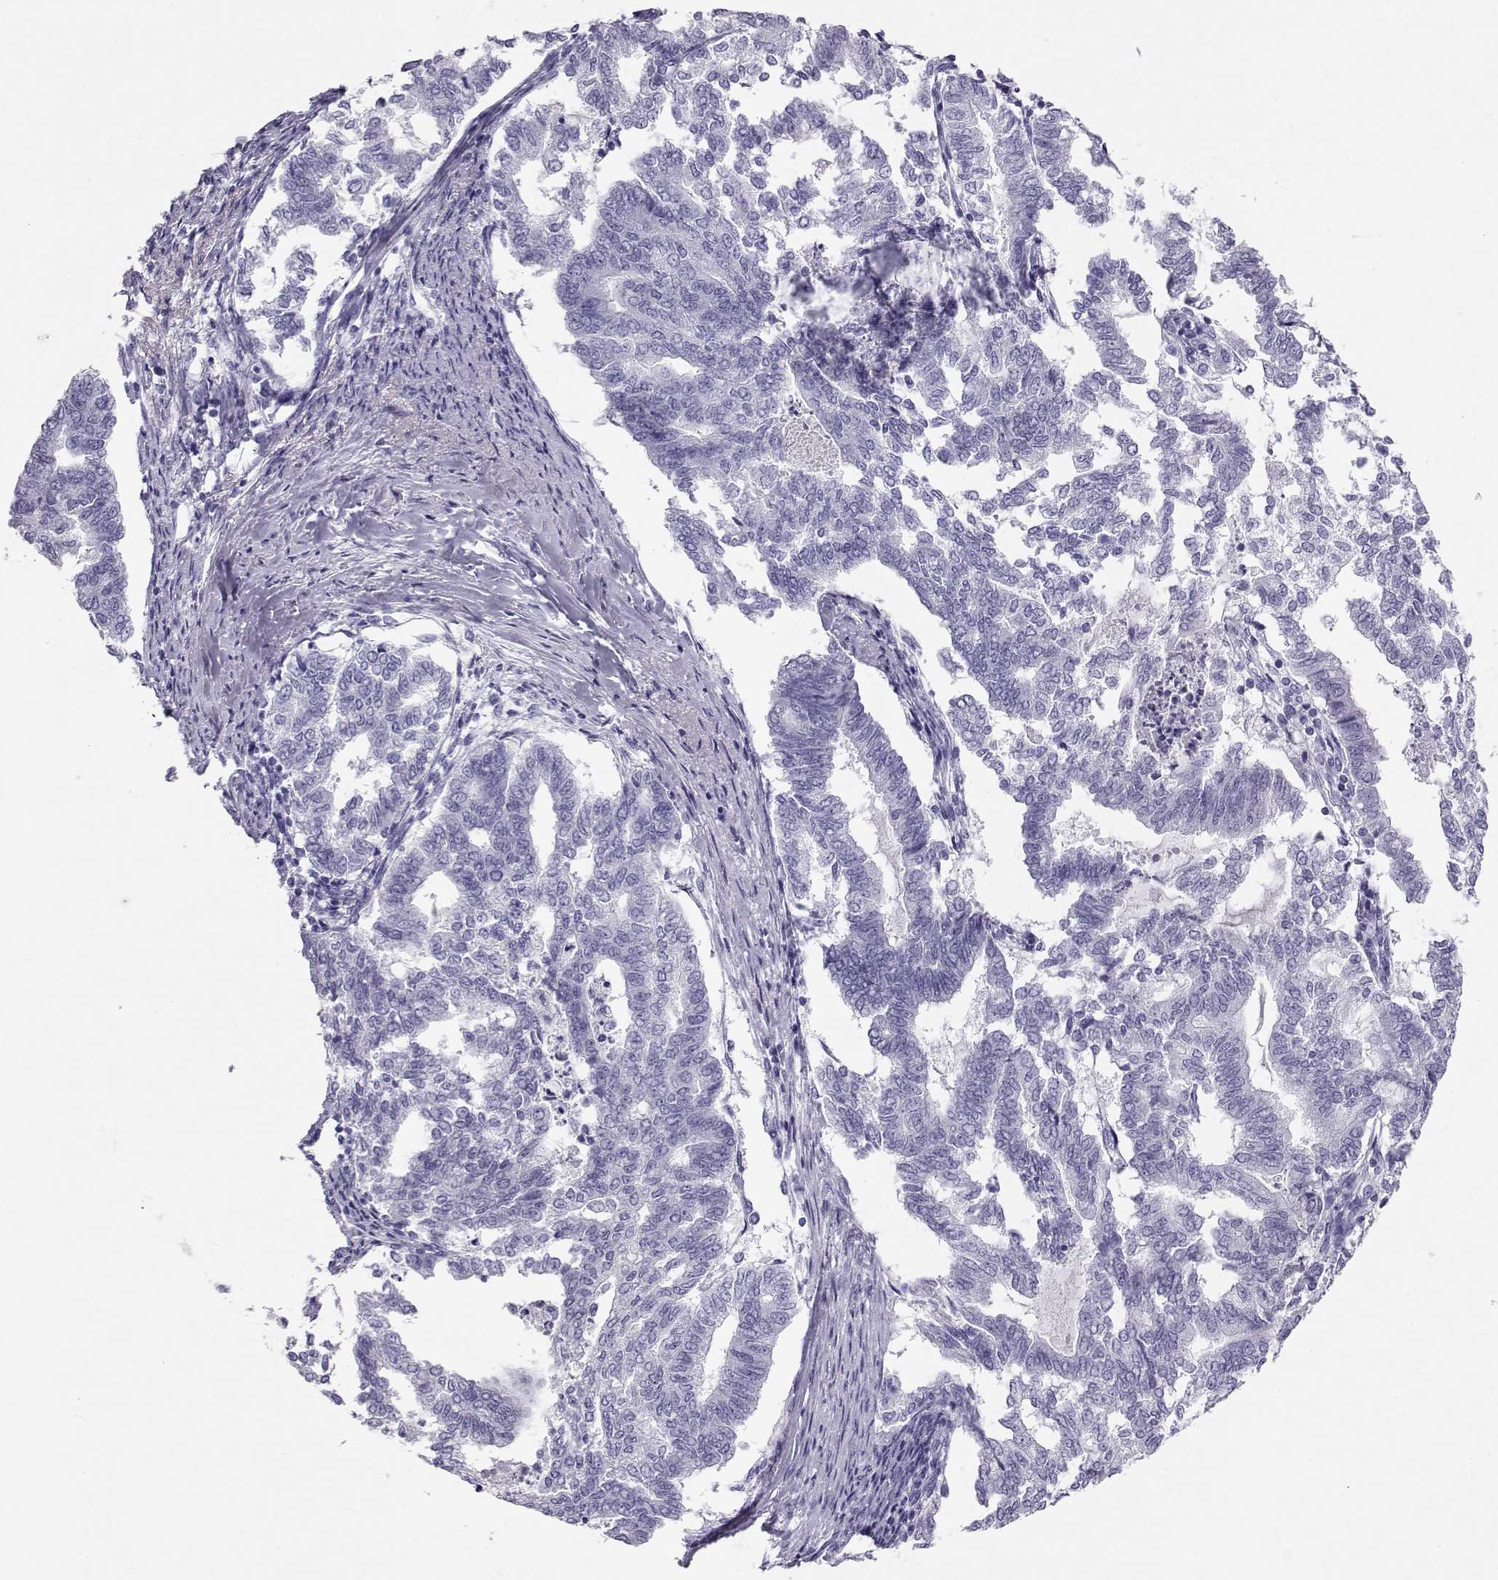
{"staining": {"intensity": "negative", "quantity": "none", "location": "none"}, "tissue": "endometrial cancer", "cell_type": "Tumor cells", "image_type": "cancer", "snomed": [{"axis": "morphology", "description": "Adenocarcinoma, NOS"}, {"axis": "topography", "description": "Endometrium"}], "caption": "The micrograph demonstrates no staining of tumor cells in endometrial cancer. (Stains: DAB (3,3'-diaminobenzidine) immunohistochemistry with hematoxylin counter stain, Microscopy: brightfield microscopy at high magnification).", "gene": "RD3", "patient": {"sex": "female", "age": 79}}